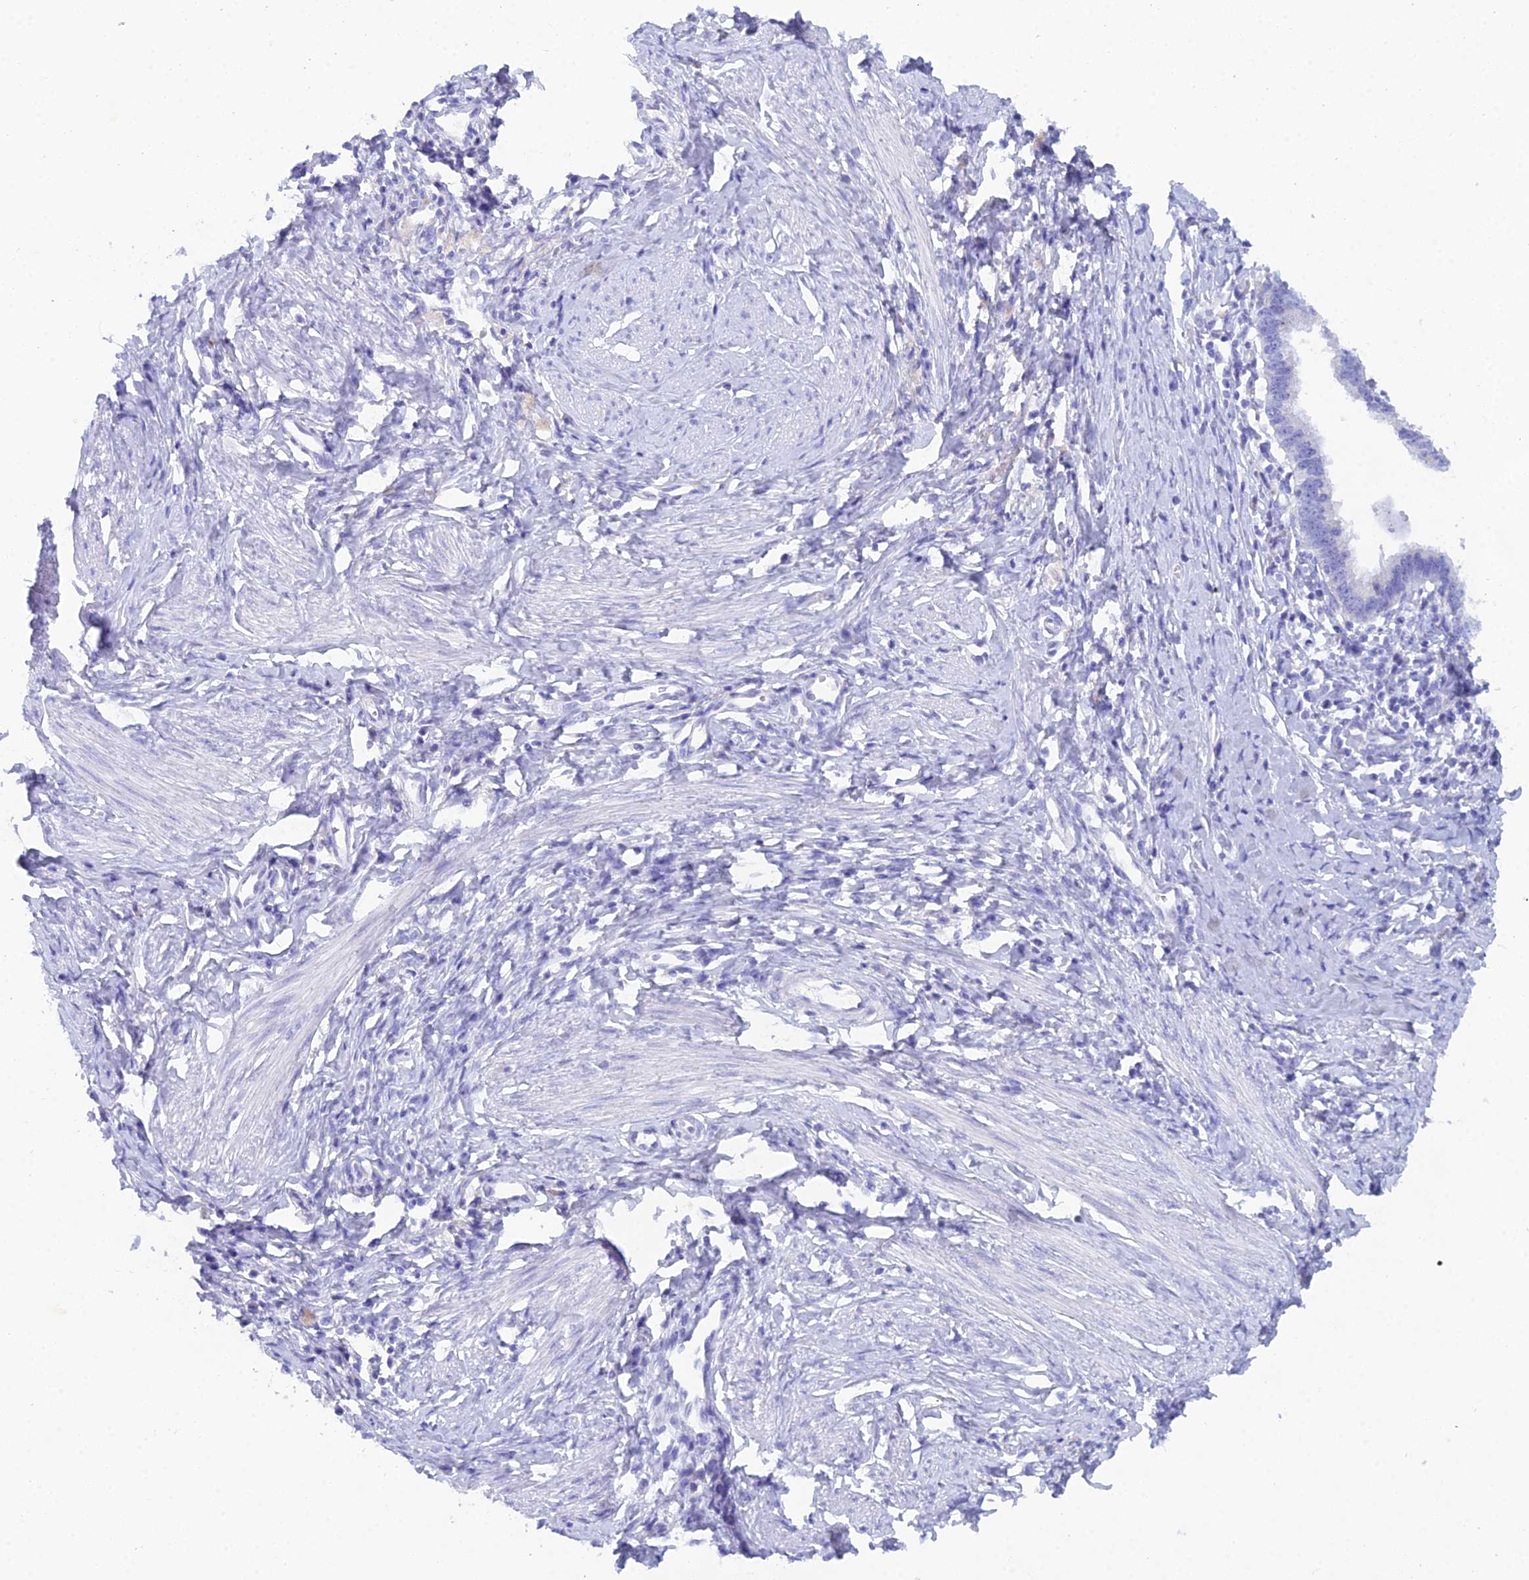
{"staining": {"intensity": "negative", "quantity": "none", "location": "none"}, "tissue": "cervical cancer", "cell_type": "Tumor cells", "image_type": "cancer", "snomed": [{"axis": "morphology", "description": "Adenocarcinoma, NOS"}, {"axis": "topography", "description": "Cervix"}], "caption": "DAB immunohistochemical staining of human cervical cancer (adenocarcinoma) reveals no significant expression in tumor cells.", "gene": "REG1A", "patient": {"sex": "female", "age": 36}}